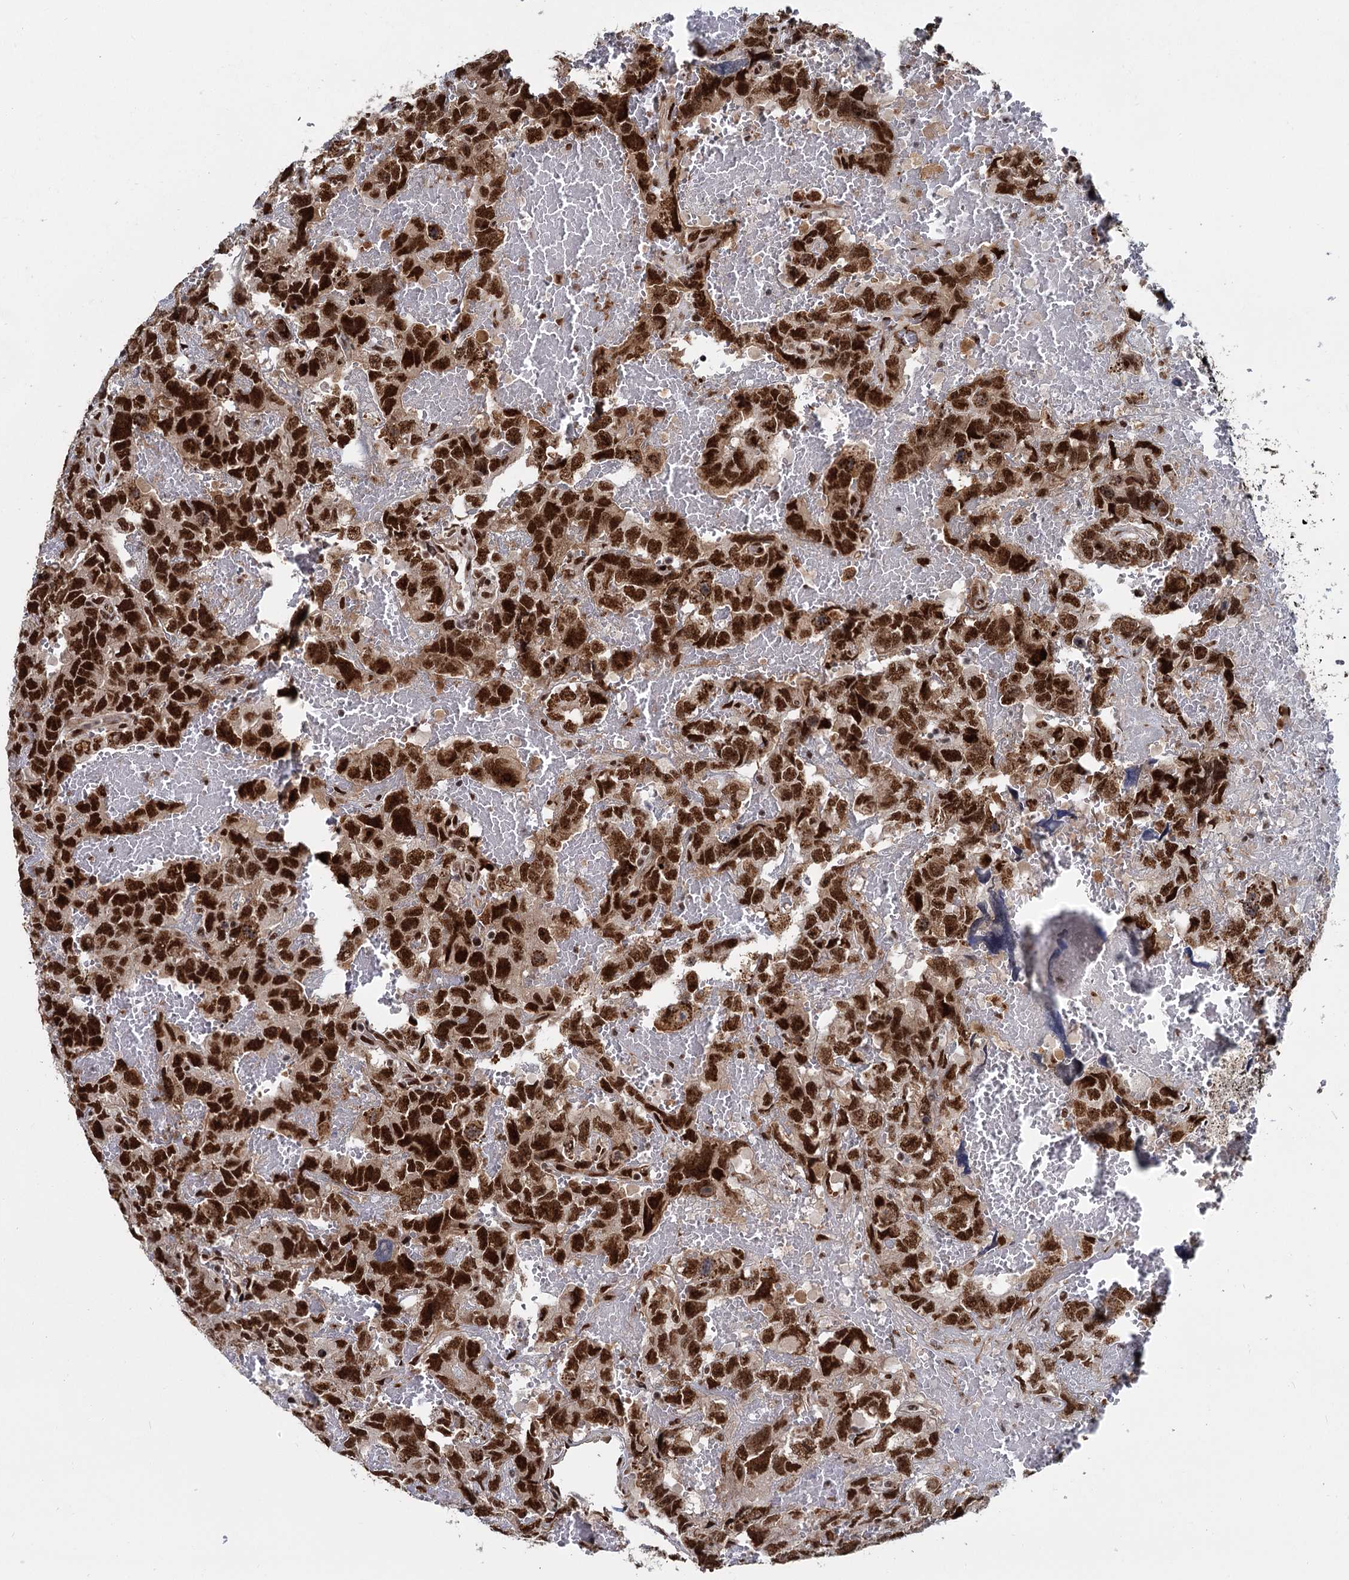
{"staining": {"intensity": "strong", "quantity": ">75%", "location": "cytoplasmic/membranous,nuclear"}, "tissue": "testis cancer", "cell_type": "Tumor cells", "image_type": "cancer", "snomed": [{"axis": "morphology", "description": "Carcinoma, Embryonal, NOS"}, {"axis": "topography", "description": "Testis"}], "caption": "Strong cytoplasmic/membranous and nuclear staining for a protein is identified in about >75% of tumor cells of testis embryonal carcinoma using immunohistochemistry.", "gene": "WBP4", "patient": {"sex": "male", "age": 45}}